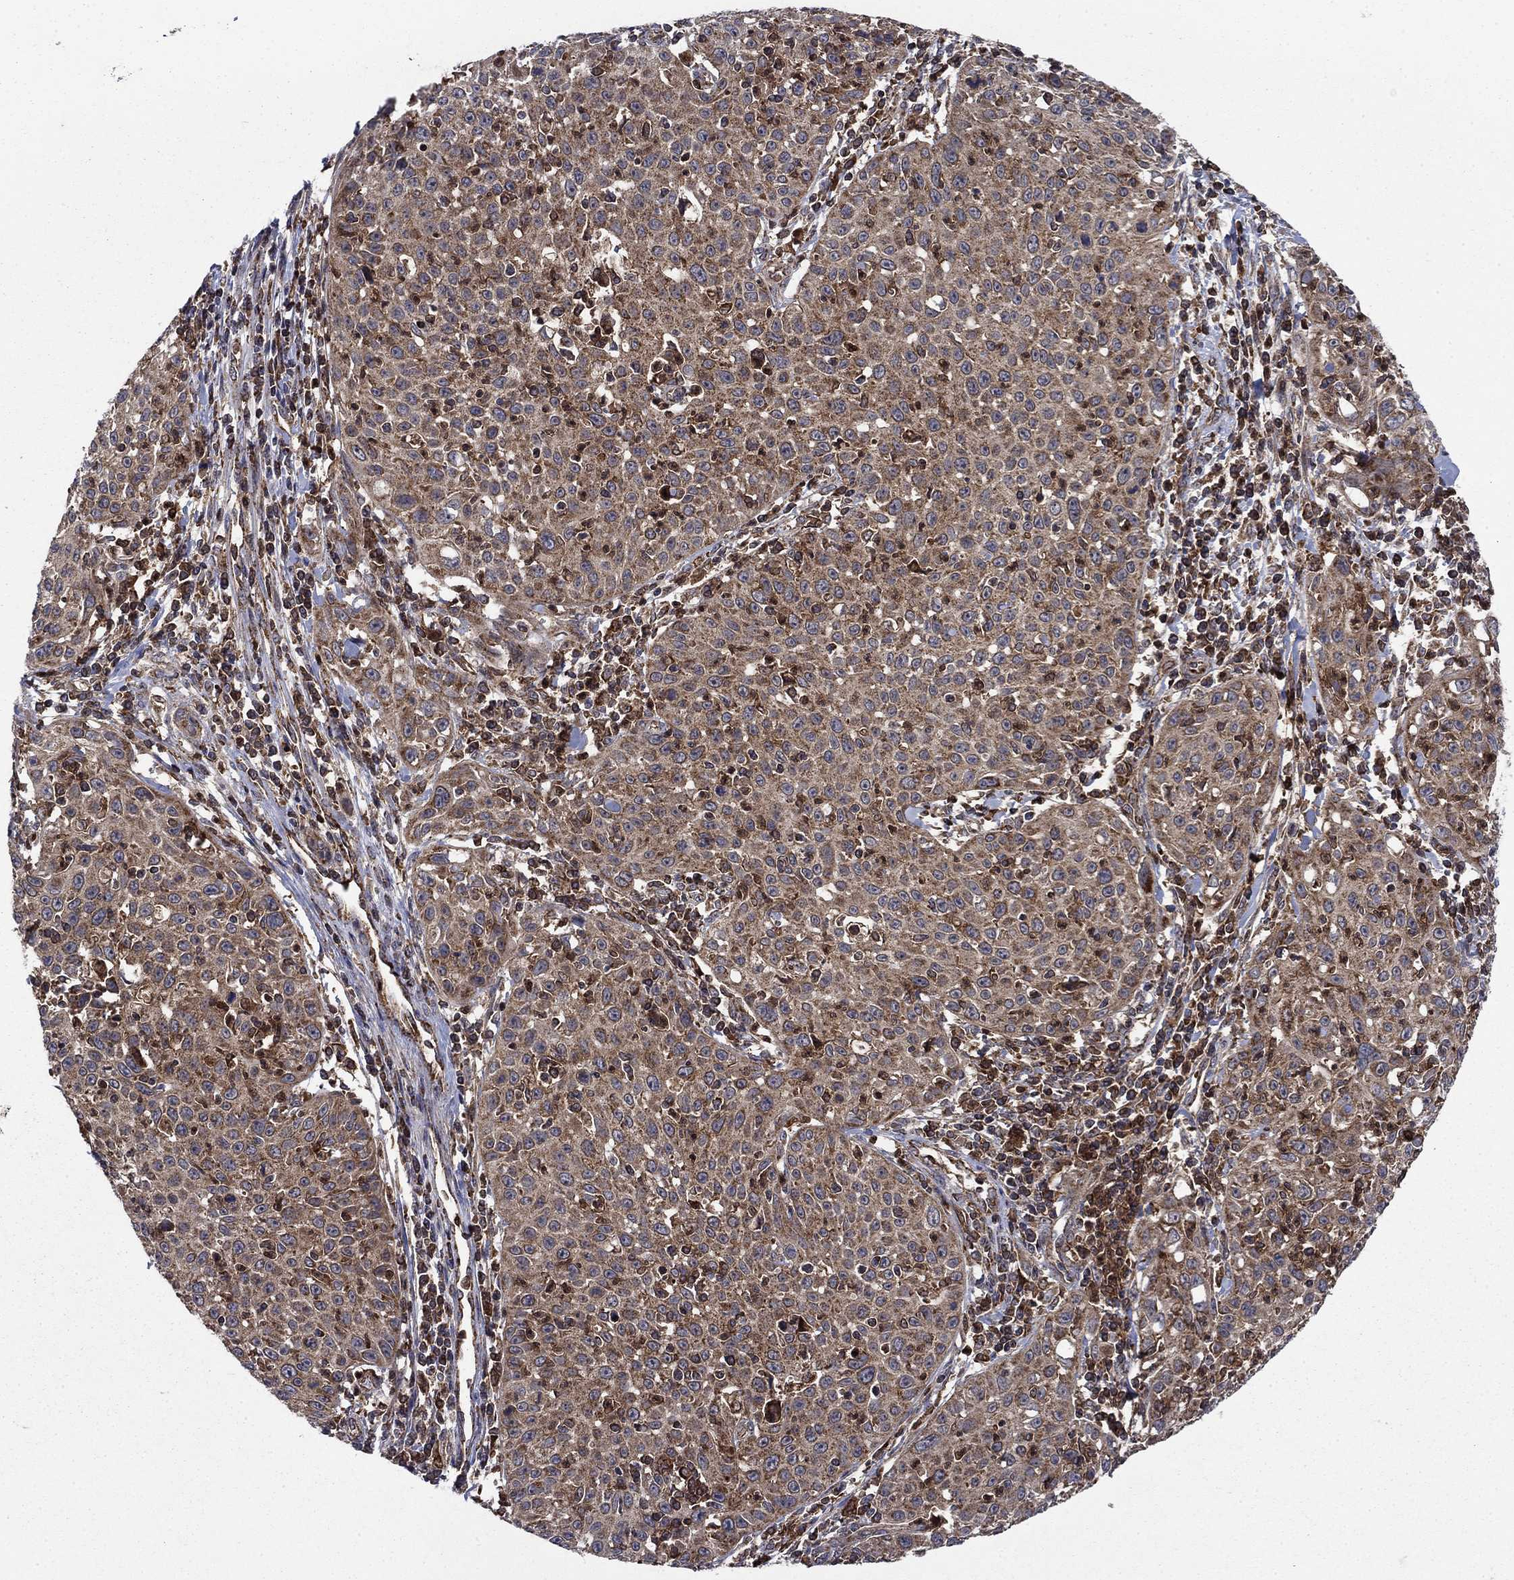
{"staining": {"intensity": "moderate", "quantity": "25%-75%", "location": "cytoplasmic/membranous"}, "tissue": "cervical cancer", "cell_type": "Tumor cells", "image_type": "cancer", "snomed": [{"axis": "morphology", "description": "Squamous cell carcinoma, NOS"}, {"axis": "topography", "description": "Cervix"}], "caption": "DAB (3,3'-diaminobenzidine) immunohistochemical staining of cervical squamous cell carcinoma displays moderate cytoplasmic/membranous protein positivity in about 25%-75% of tumor cells.", "gene": "RNF19B", "patient": {"sex": "female", "age": 26}}